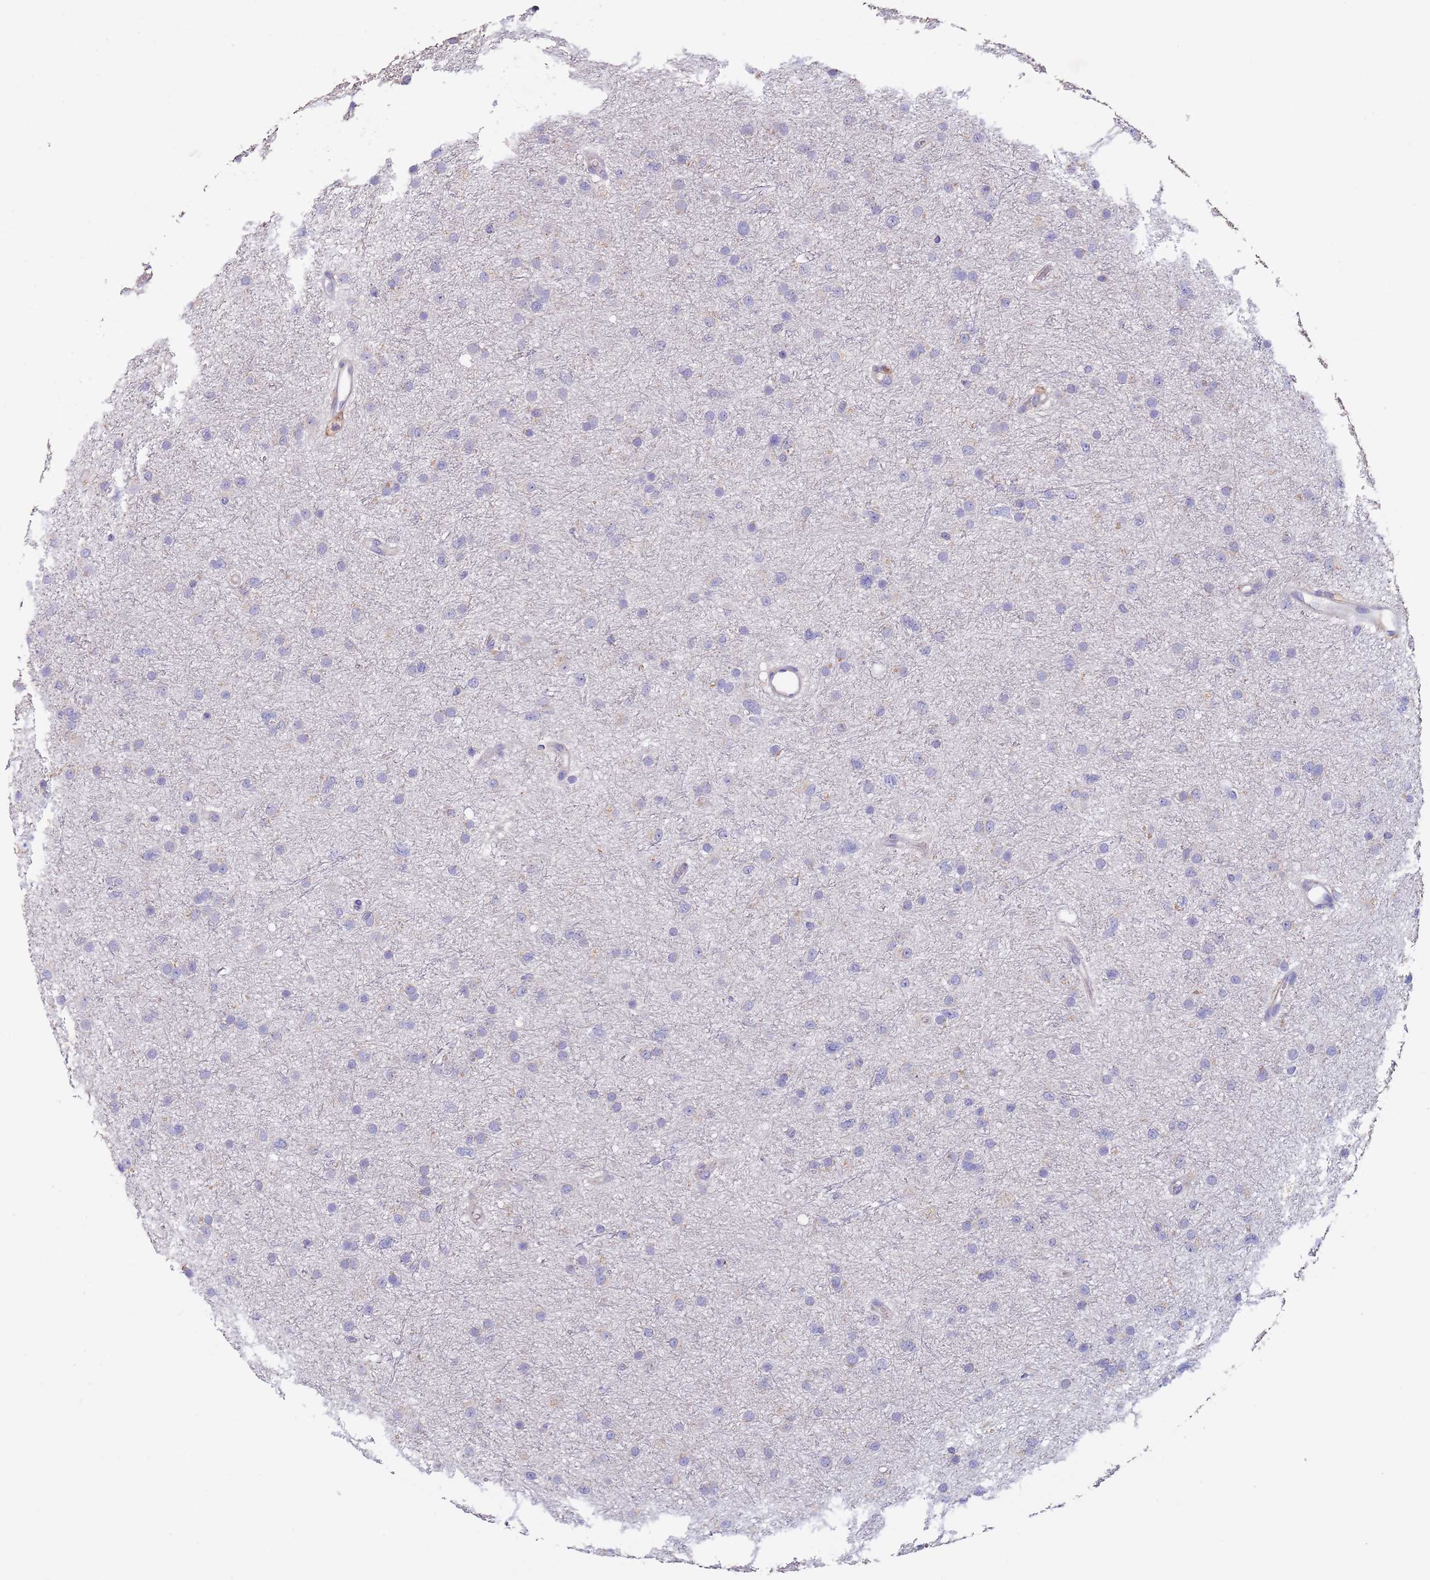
{"staining": {"intensity": "negative", "quantity": "none", "location": "none"}, "tissue": "glioma", "cell_type": "Tumor cells", "image_type": "cancer", "snomed": [{"axis": "morphology", "description": "Glioma, malignant, Low grade"}, {"axis": "topography", "description": "Cerebral cortex"}], "caption": "Tumor cells are negative for brown protein staining in glioma.", "gene": "MAN1C1", "patient": {"sex": "female", "age": 39}}